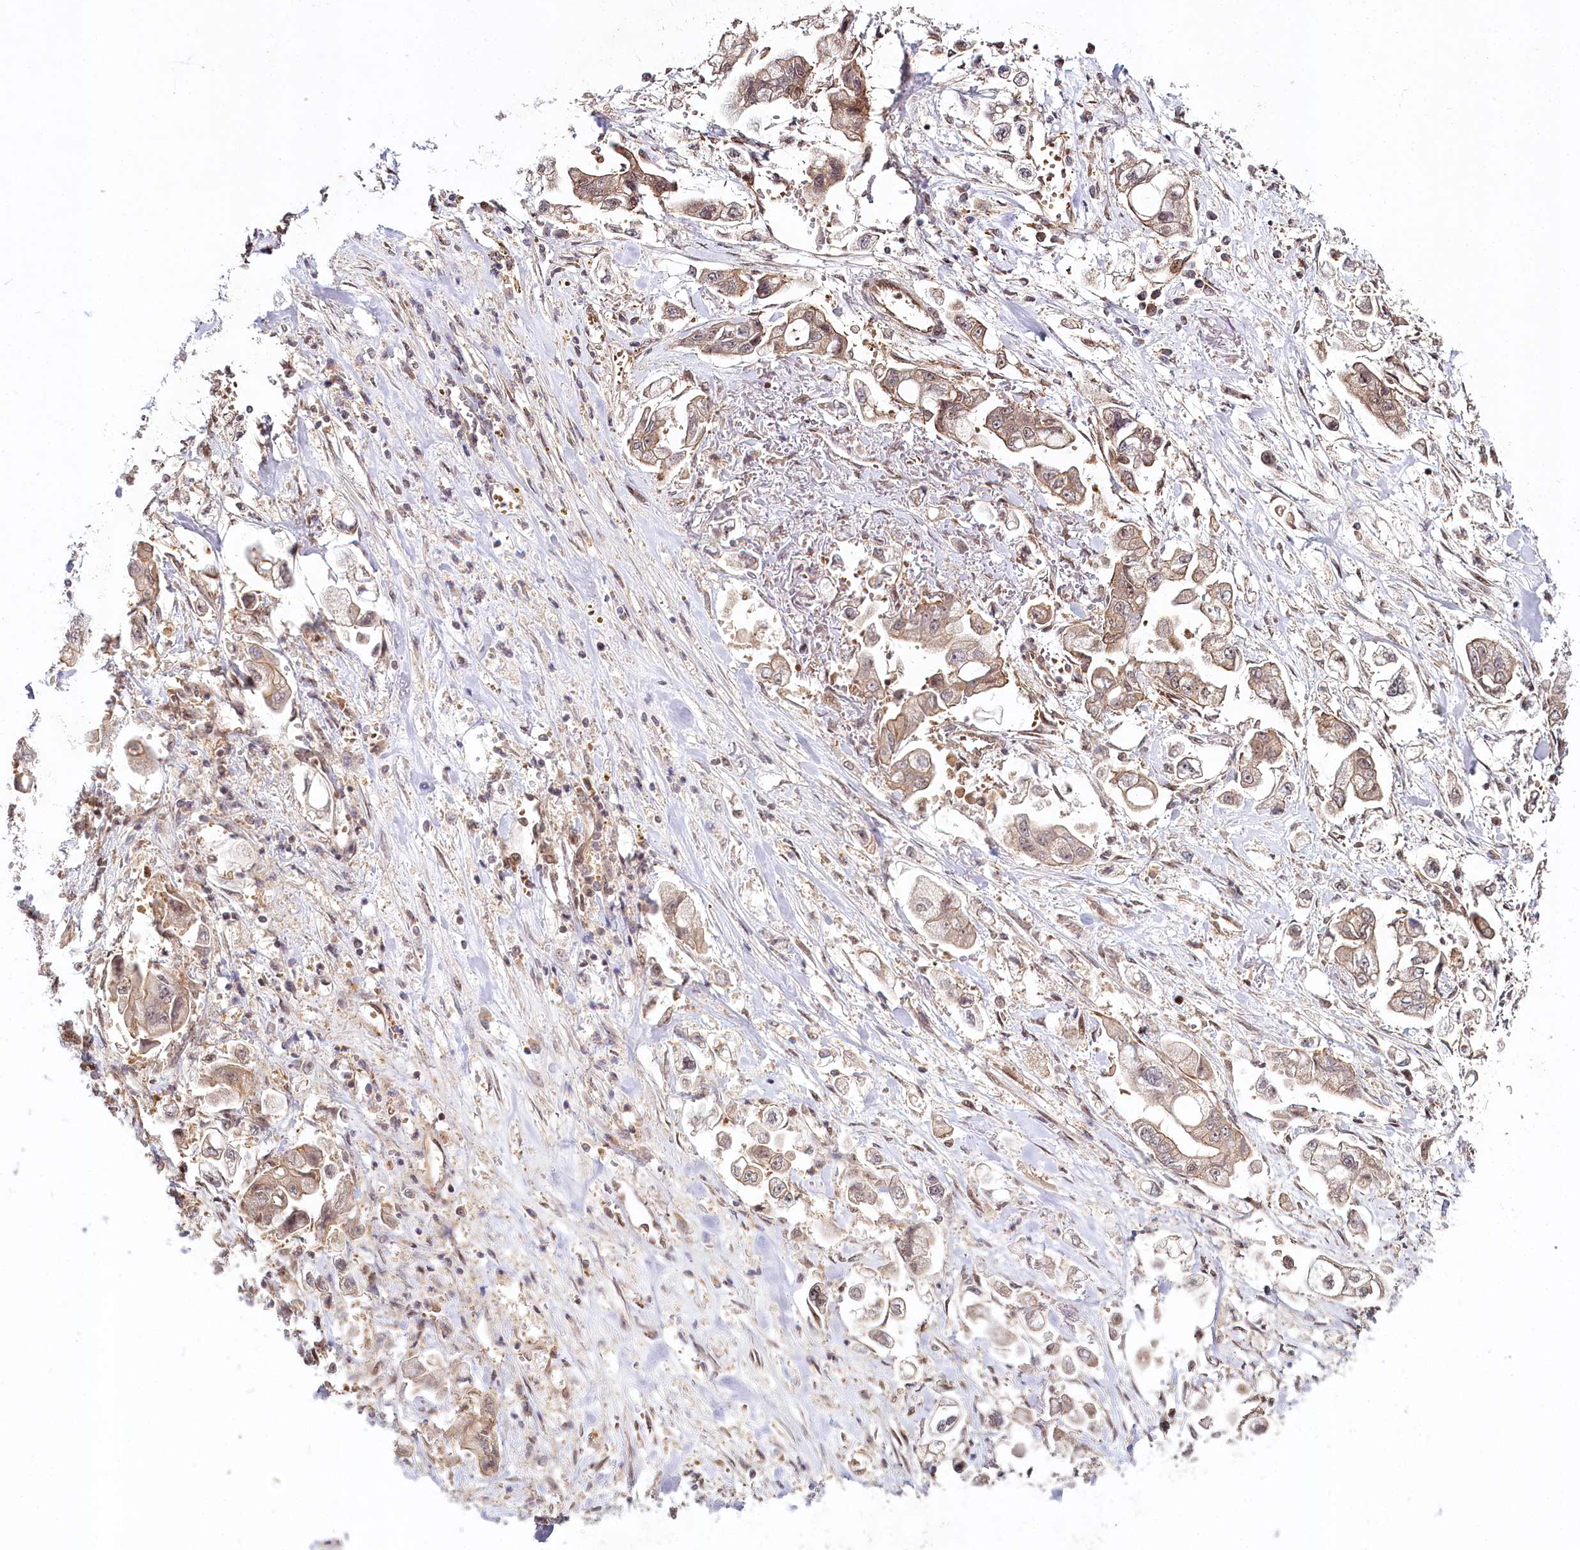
{"staining": {"intensity": "weak", "quantity": ">75%", "location": "cytoplasmic/membranous"}, "tissue": "stomach cancer", "cell_type": "Tumor cells", "image_type": "cancer", "snomed": [{"axis": "morphology", "description": "Adenocarcinoma, NOS"}, {"axis": "topography", "description": "Stomach"}], "caption": "The histopathology image demonstrates staining of adenocarcinoma (stomach), revealing weak cytoplasmic/membranous protein expression (brown color) within tumor cells. (DAB (3,3'-diaminobenzidine) = brown stain, brightfield microscopy at high magnification).", "gene": "CCDC65", "patient": {"sex": "male", "age": 62}}